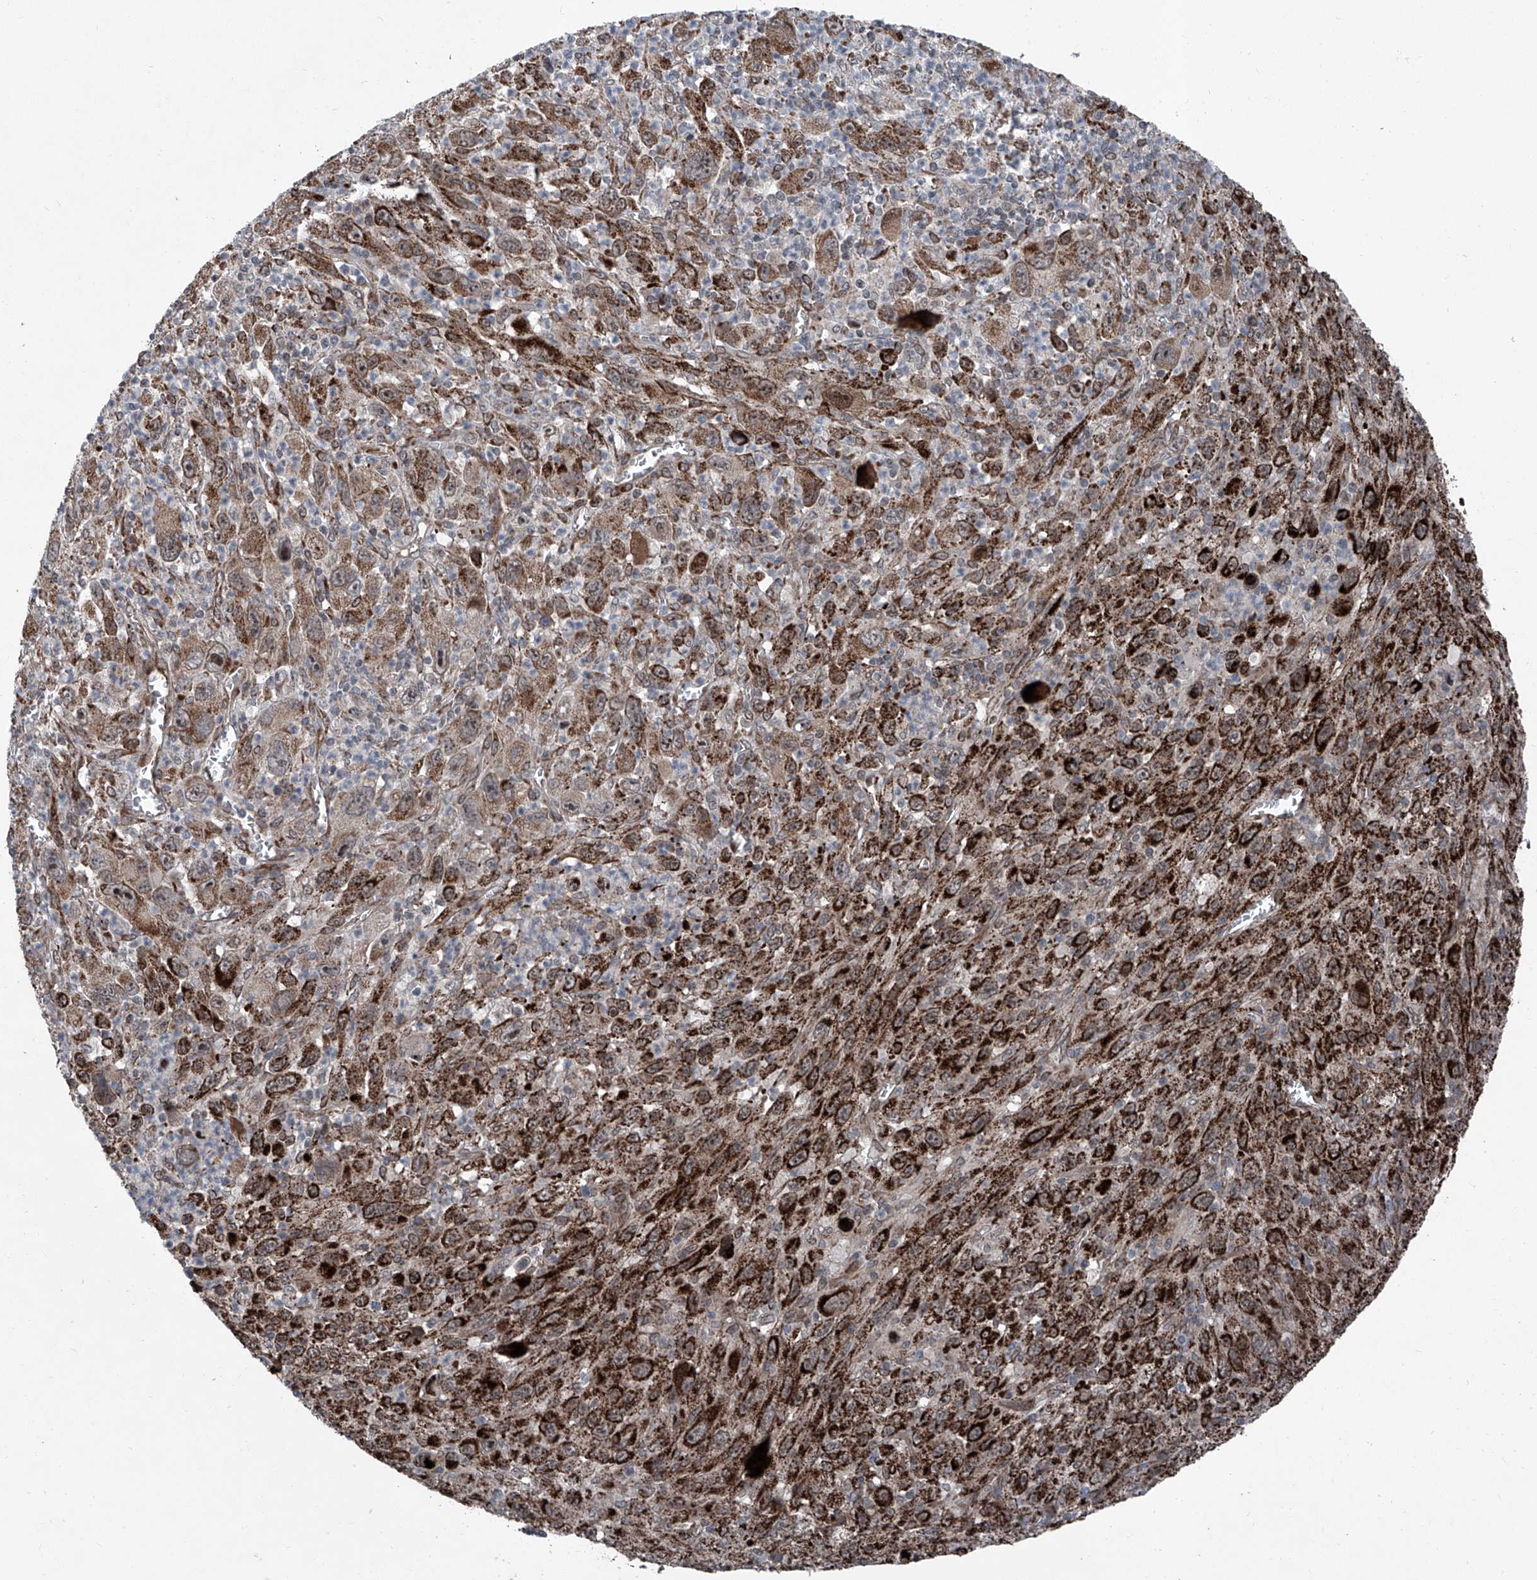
{"staining": {"intensity": "strong", "quantity": ">75%", "location": "cytoplasmic/membranous"}, "tissue": "melanoma", "cell_type": "Tumor cells", "image_type": "cancer", "snomed": [{"axis": "morphology", "description": "Malignant melanoma, Metastatic site"}, {"axis": "topography", "description": "Skin"}], "caption": "This micrograph reveals IHC staining of human malignant melanoma (metastatic site), with high strong cytoplasmic/membranous expression in approximately >75% of tumor cells.", "gene": "COA7", "patient": {"sex": "female", "age": 56}}